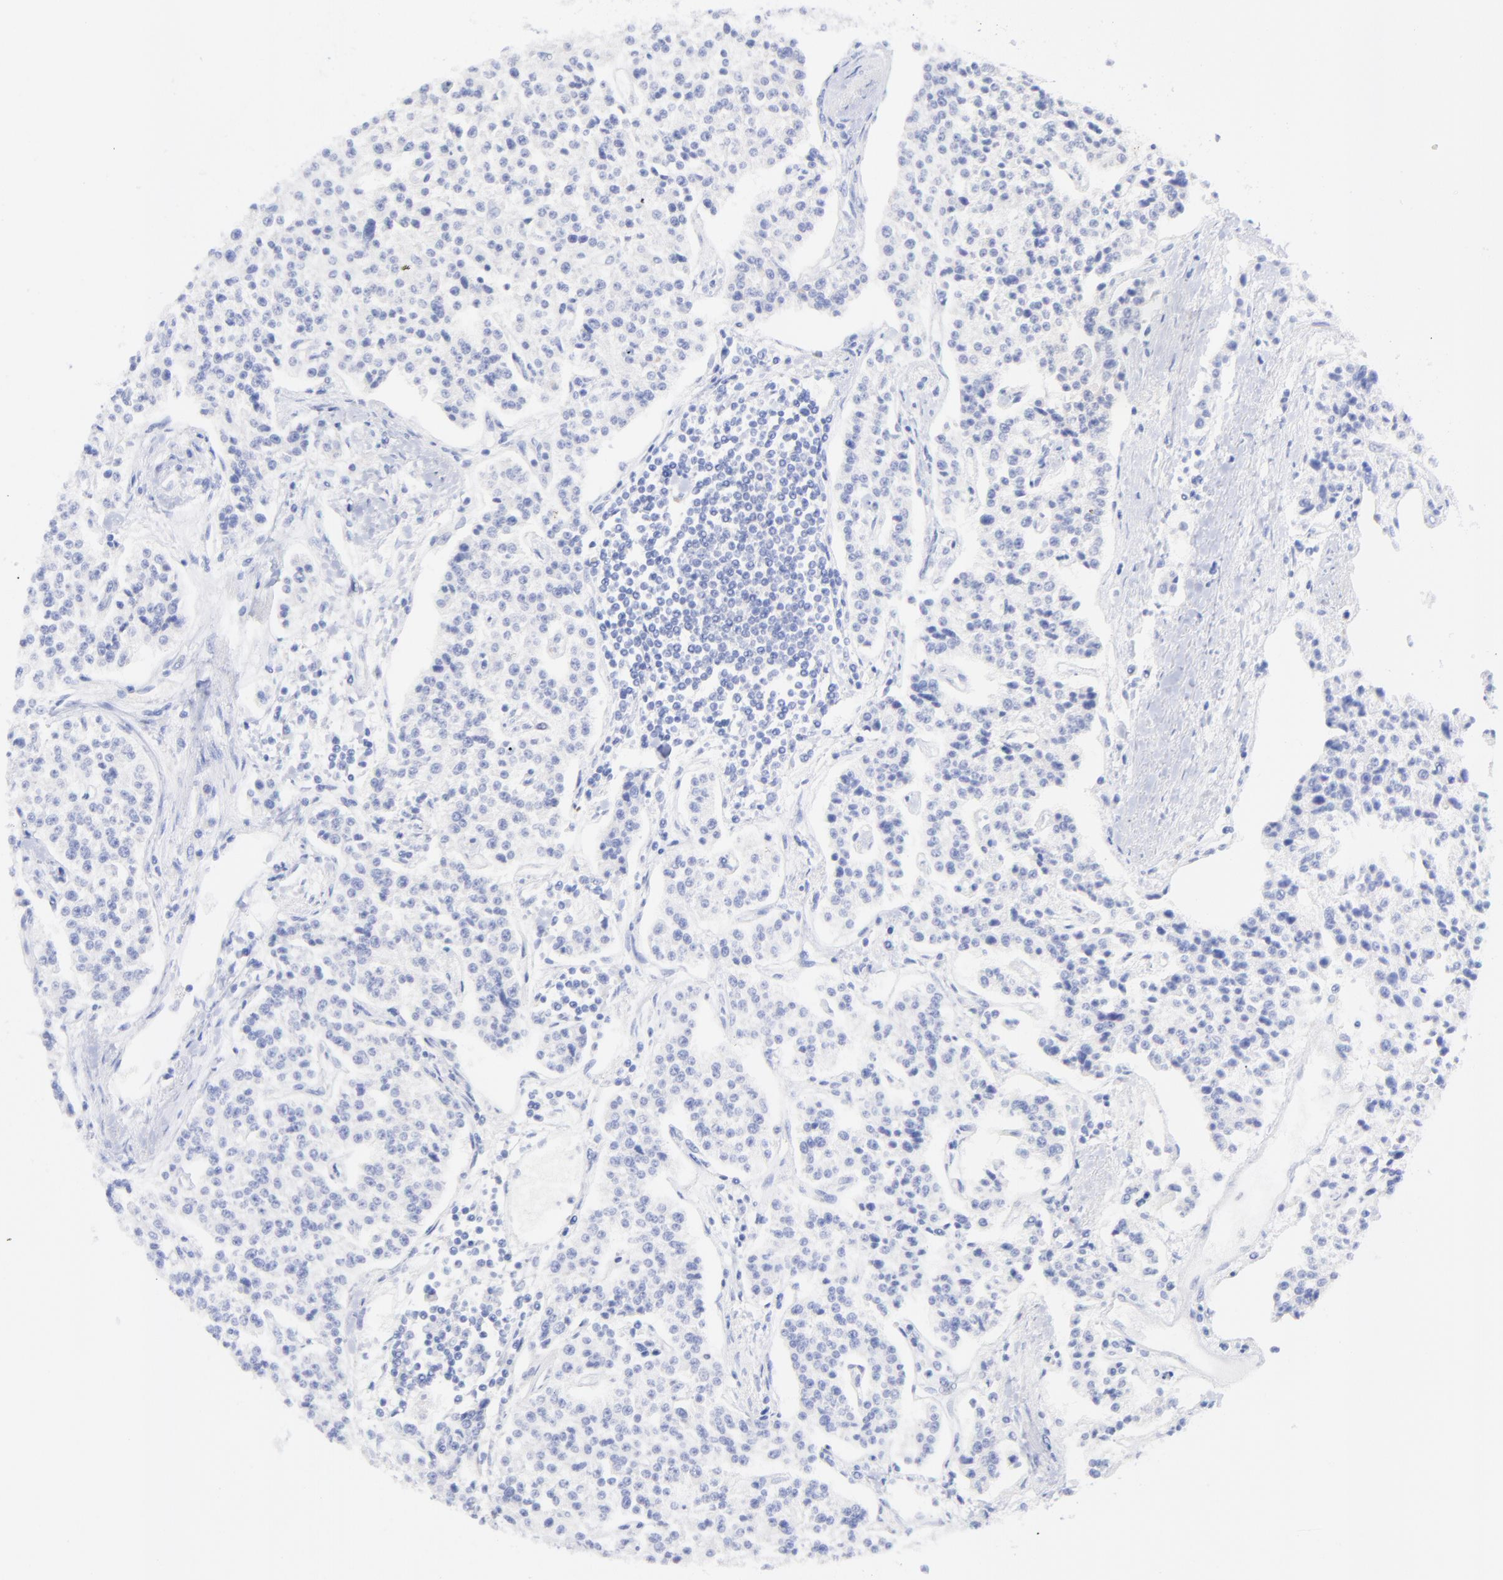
{"staining": {"intensity": "negative", "quantity": "none", "location": "none"}, "tissue": "carcinoid", "cell_type": "Tumor cells", "image_type": "cancer", "snomed": [{"axis": "morphology", "description": "Carcinoid, malignant, NOS"}, {"axis": "topography", "description": "Stomach"}], "caption": "Immunohistochemistry histopathology image of neoplastic tissue: human carcinoid stained with DAB (3,3'-diaminobenzidine) displays no significant protein expression in tumor cells.", "gene": "CFAP57", "patient": {"sex": "female", "age": 76}}